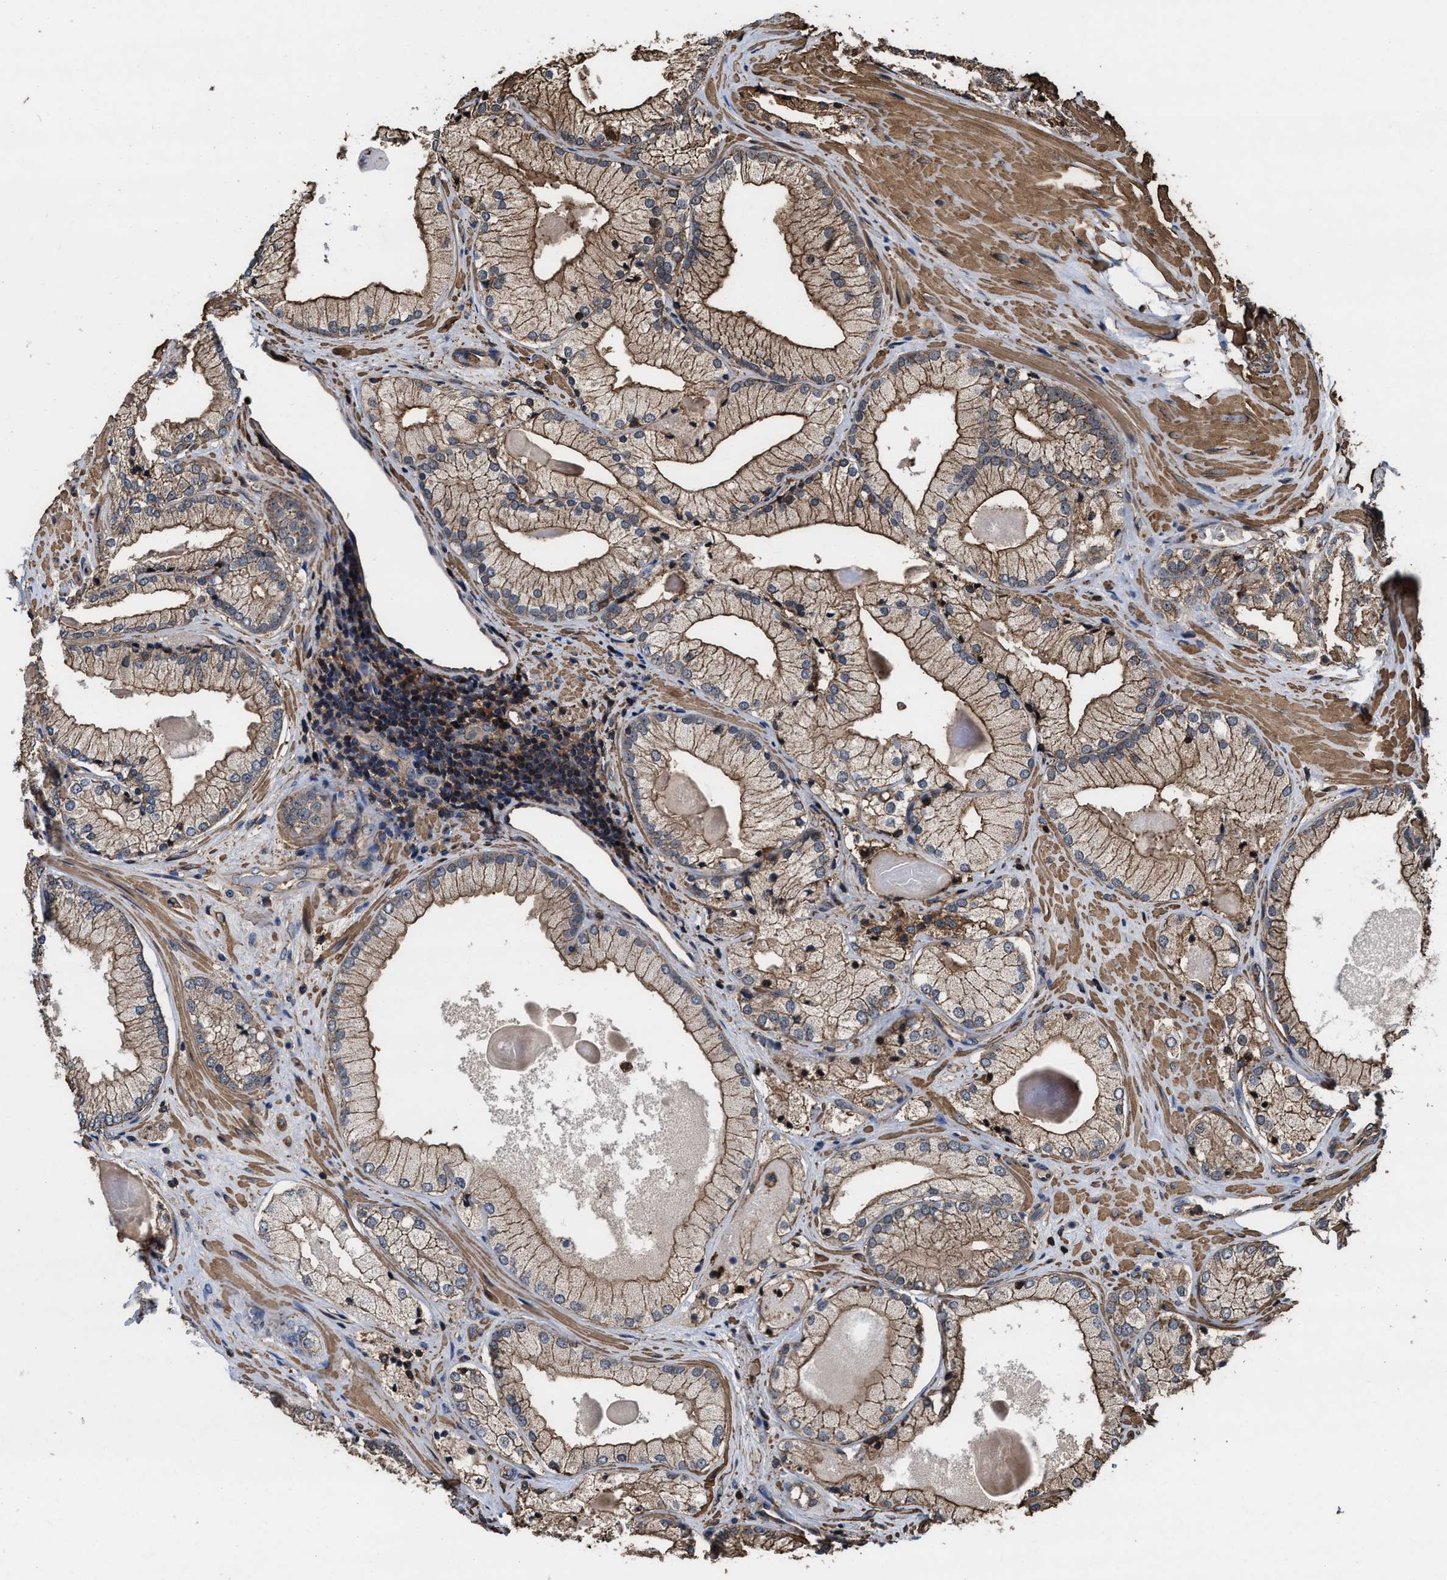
{"staining": {"intensity": "moderate", "quantity": ">75%", "location": "cytoplasmic/membranous"}, "tissue": "prostate cancer", "cell_type": "Tumor cells", "image_type": "cancer", "snomed": [{"axis": "morphology", "description": "Adenocarcinoma, Low grade"}, {"axis": "topography", "description": "Prostate"}], "caption": "A brown stain labels moderate cytoplasmic/membranous expression of a protein in human prostate cancer (adenocarcinoma (low-grade)) tumor cells. The staining is performed using DAB (3,3'-diaminobenzidine) brown chromogen to label protein expression. The nuclei are counter-stained blue using hematoxylin.", "gene": "KBTBD2", "patient": {"sex": "male", "age": 65}}